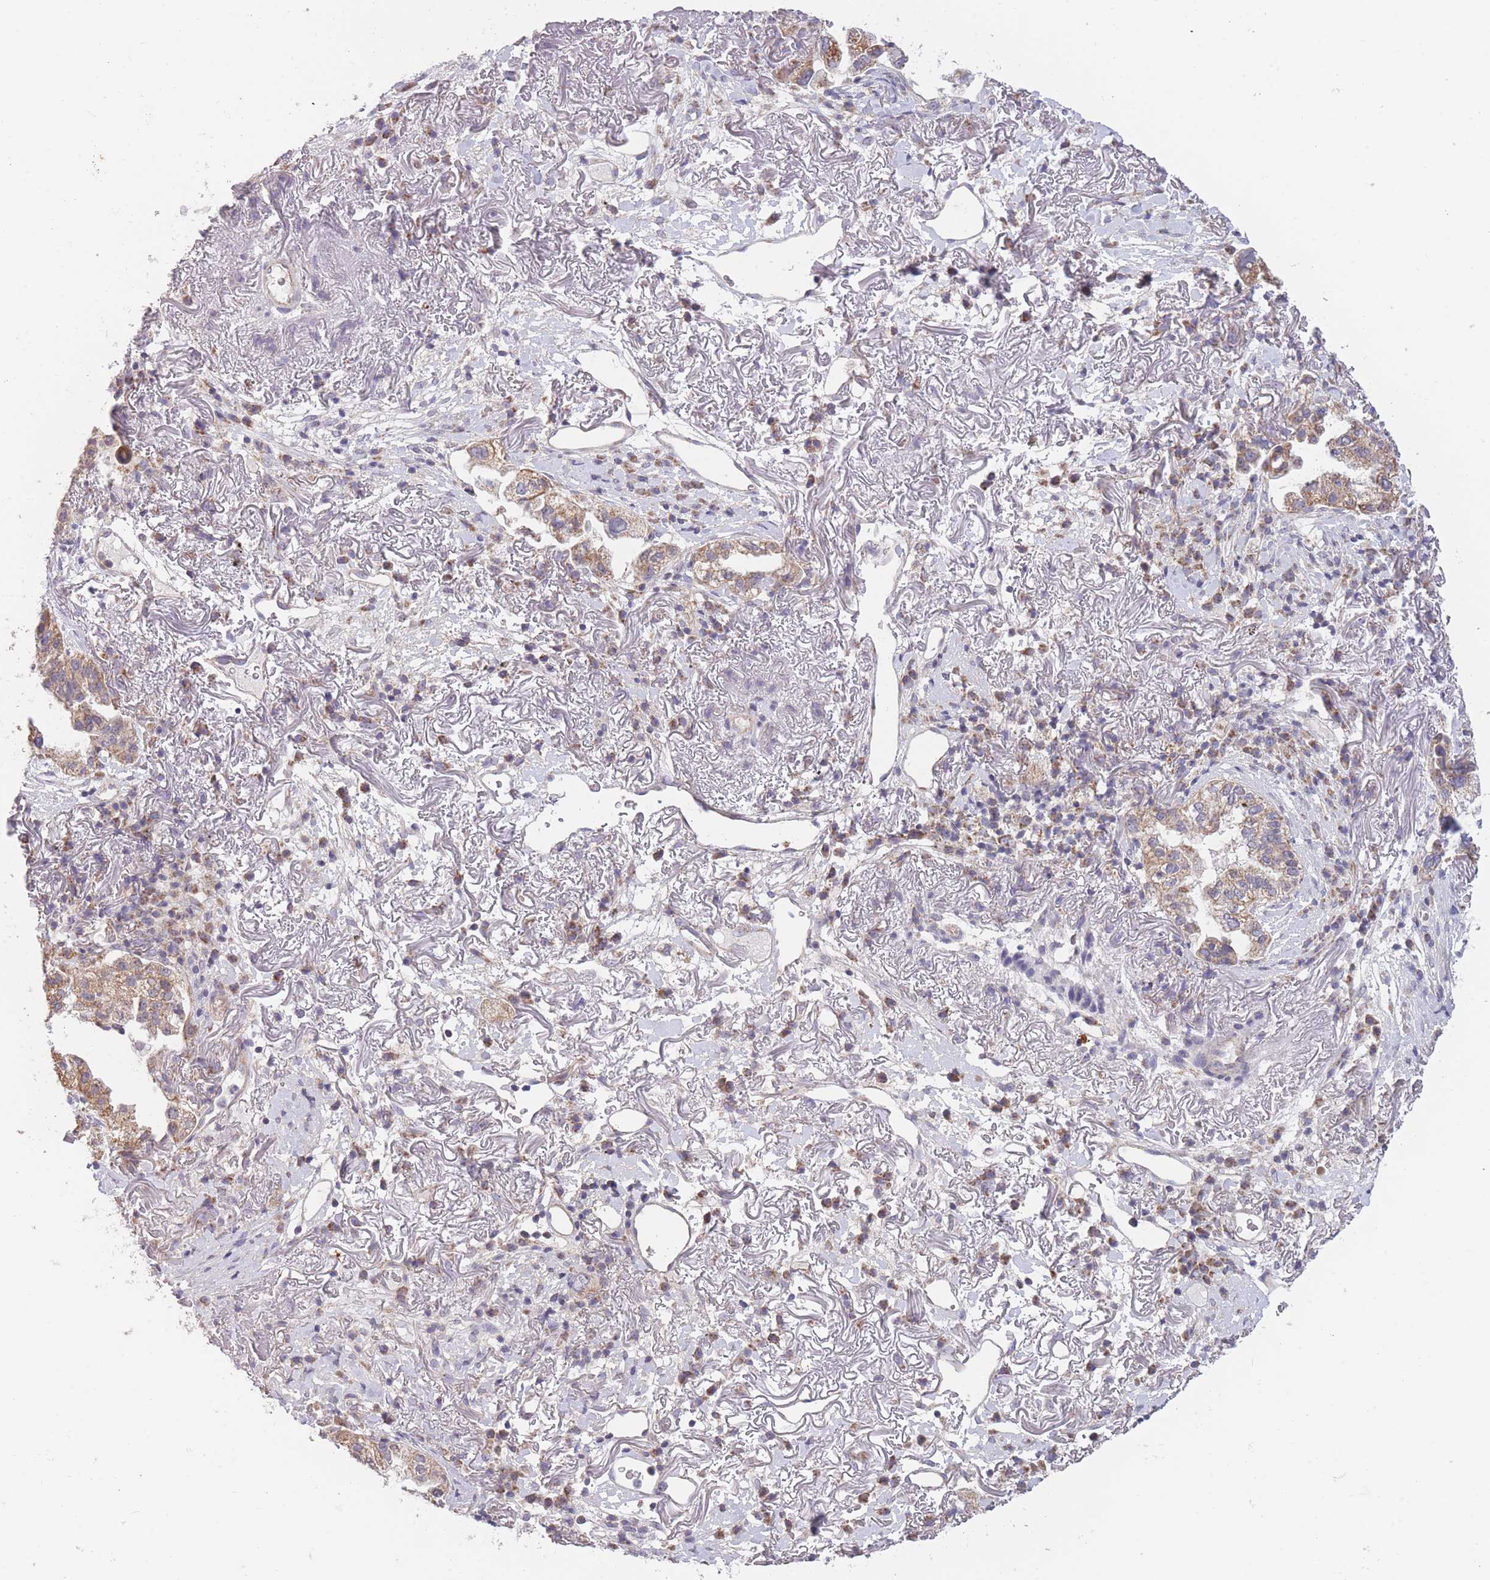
{"staining": {"intensity": "moderate", "quantity": ">75%", "location": "cytoplasmic/membranous"}, "tissue": "lung cancer", "cell_type": "Tumor cells", "image_type": "cancer", "snomed": [{"axis": "morphology", "description": "Adenocarcinoma, NOS"}, {"axis": "topography", "description": "Lung"}], "caption": "Adenocarcinoma (lung) stained with immunohistochemistry (IHC) exhibits moderate cytoplasmic/membranous expression in approximately >75% of tumor cells.", "gene": "MRPS18C", "patient": {"sex": "female", "age": 69}}